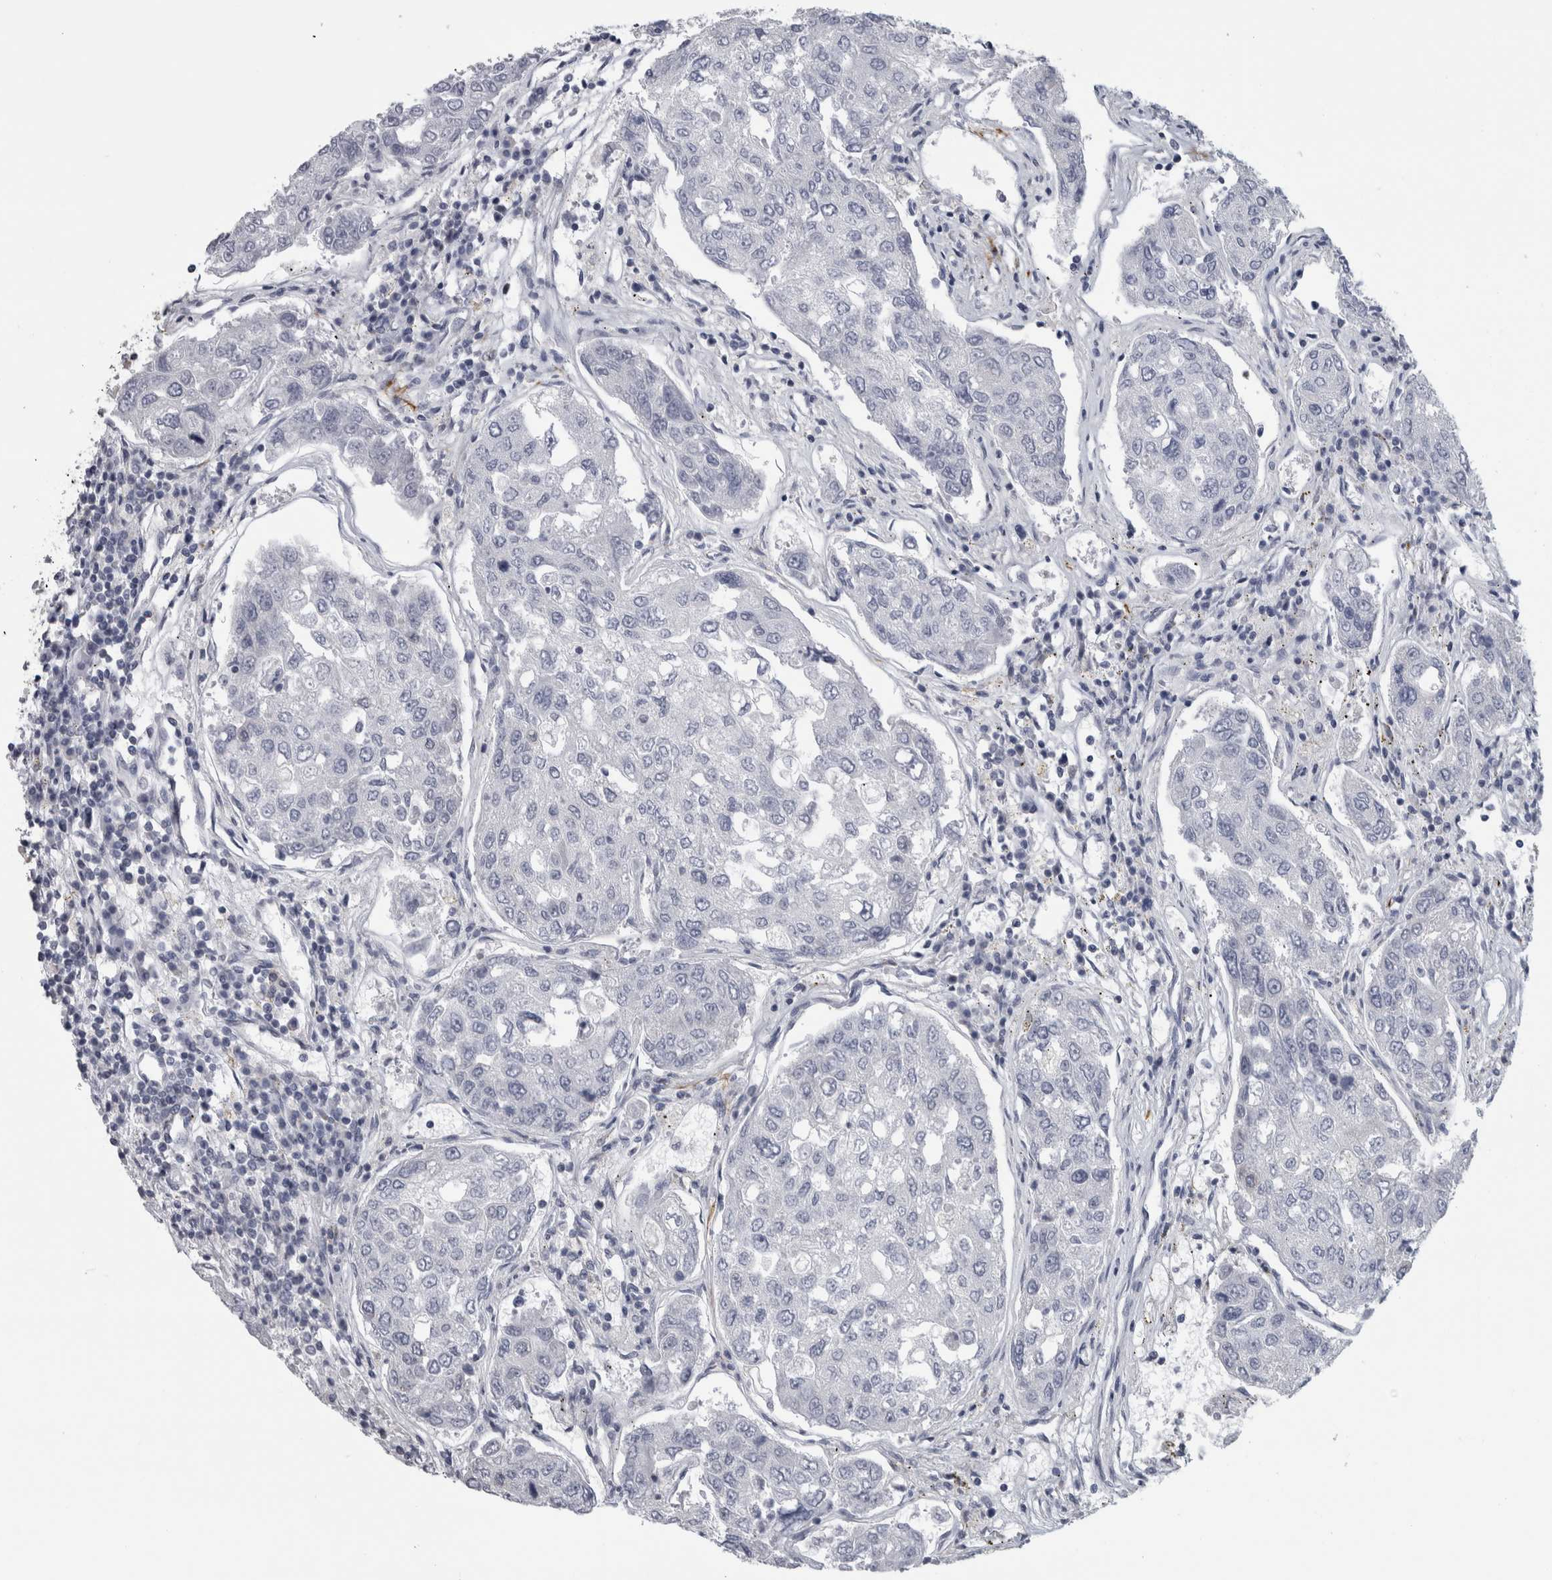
{"staining": {"intensity": "negative", "quantity": "none", "location": "none"}, "tissue": "urothelial cancer", "cell_type": "Tumor cells", "image_type": "cancer", "snomed": [{"axis": "morphology", "description": "Urothelial carcinoma, High grade"}, {"axis": "topography", "description": "Lymph node"}, {"axis": "topography", "description": "Urinary bladder"}], "caption": "The histopathology image demonstrates no significant expression in tumor cells of urothelial cancer.", "gene": "TMEM242", "patient": {"sex": "male", "age": 51}}